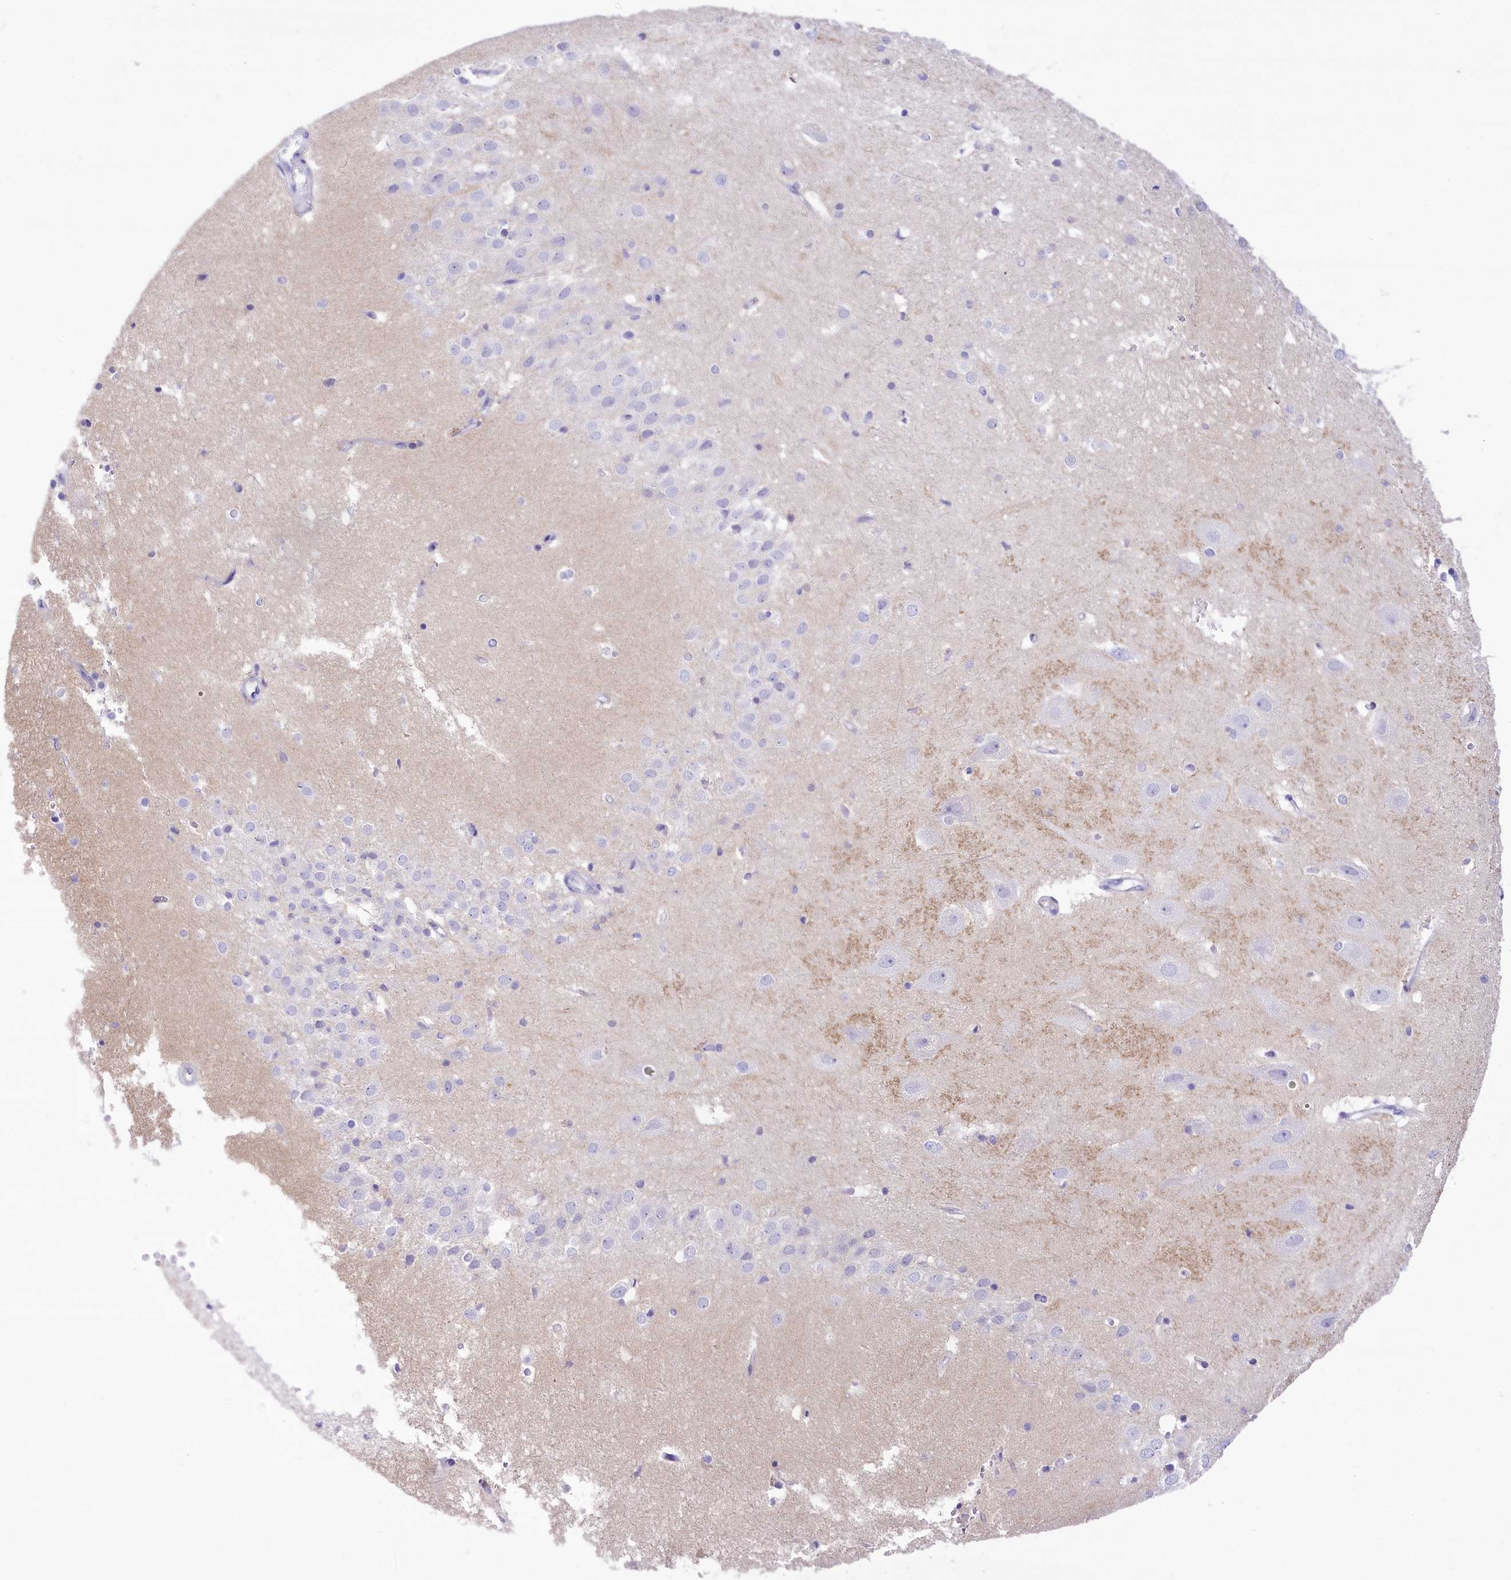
{"staining": {"intensity": "negative", "quantity": "none", "location": "none"}, "tissue": "hippocampus", "cell_type": "Glial cells", "image_type": "normal", "snomed": [{"axis": "morphology", "description": "Normal tissue, NOS"}, {"axis": "topography", "description": "Hippocampus"}], "caption": "The micrograph reveals no staining of glial cells in benign hippocampus. The staining was performed using DAB to visualize the protein expression in brown, while the nuclei were stained in blue with hematoxylin (Magnification: 20x).", "gene": "PBLD", "patient": {"sex": "female", "age": 52}}